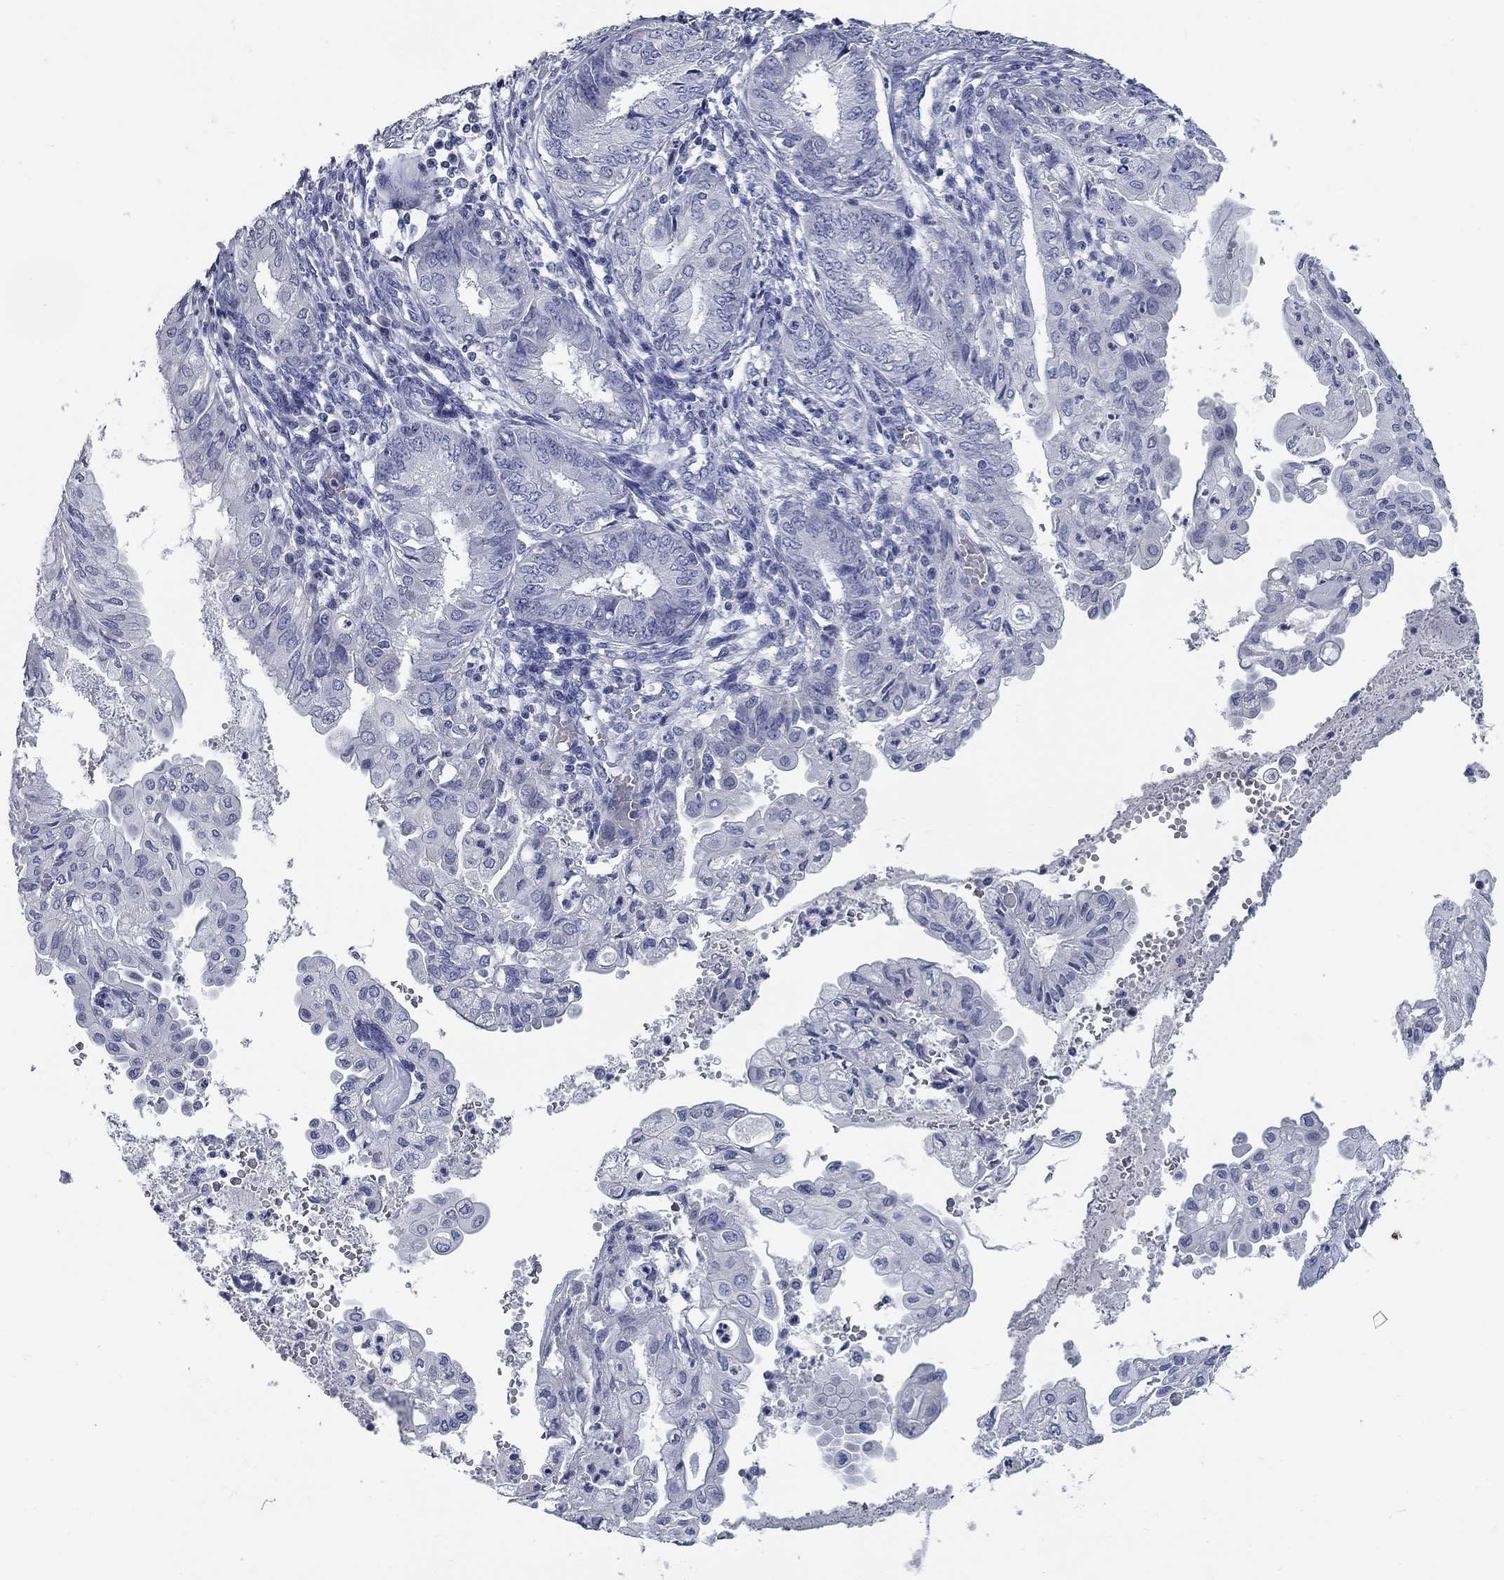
{"staining": {"intensity": "negative", "quantity": "none", "location": "none"}, "tissue": "endometrial cancer", "cell_type": "Tumor cells", "image_type": "cancer", "snomed": [{"axis": "morphology", "description": "Adenocarcinoma, NOS"}, {"axis": "topography", "description": "Endometrium"}], "caption": "Immunohistochemistry micrograph of neoplastic tissue: human adenocarcinoma (endometrial) stained with DAB (3,3'-diaminobenzidine) exhibits no significant protein expression in tumor cells. Nuclei are stained in blue.", "gene": "SYT12", "patient": {"sex": "female", "age": 68}}